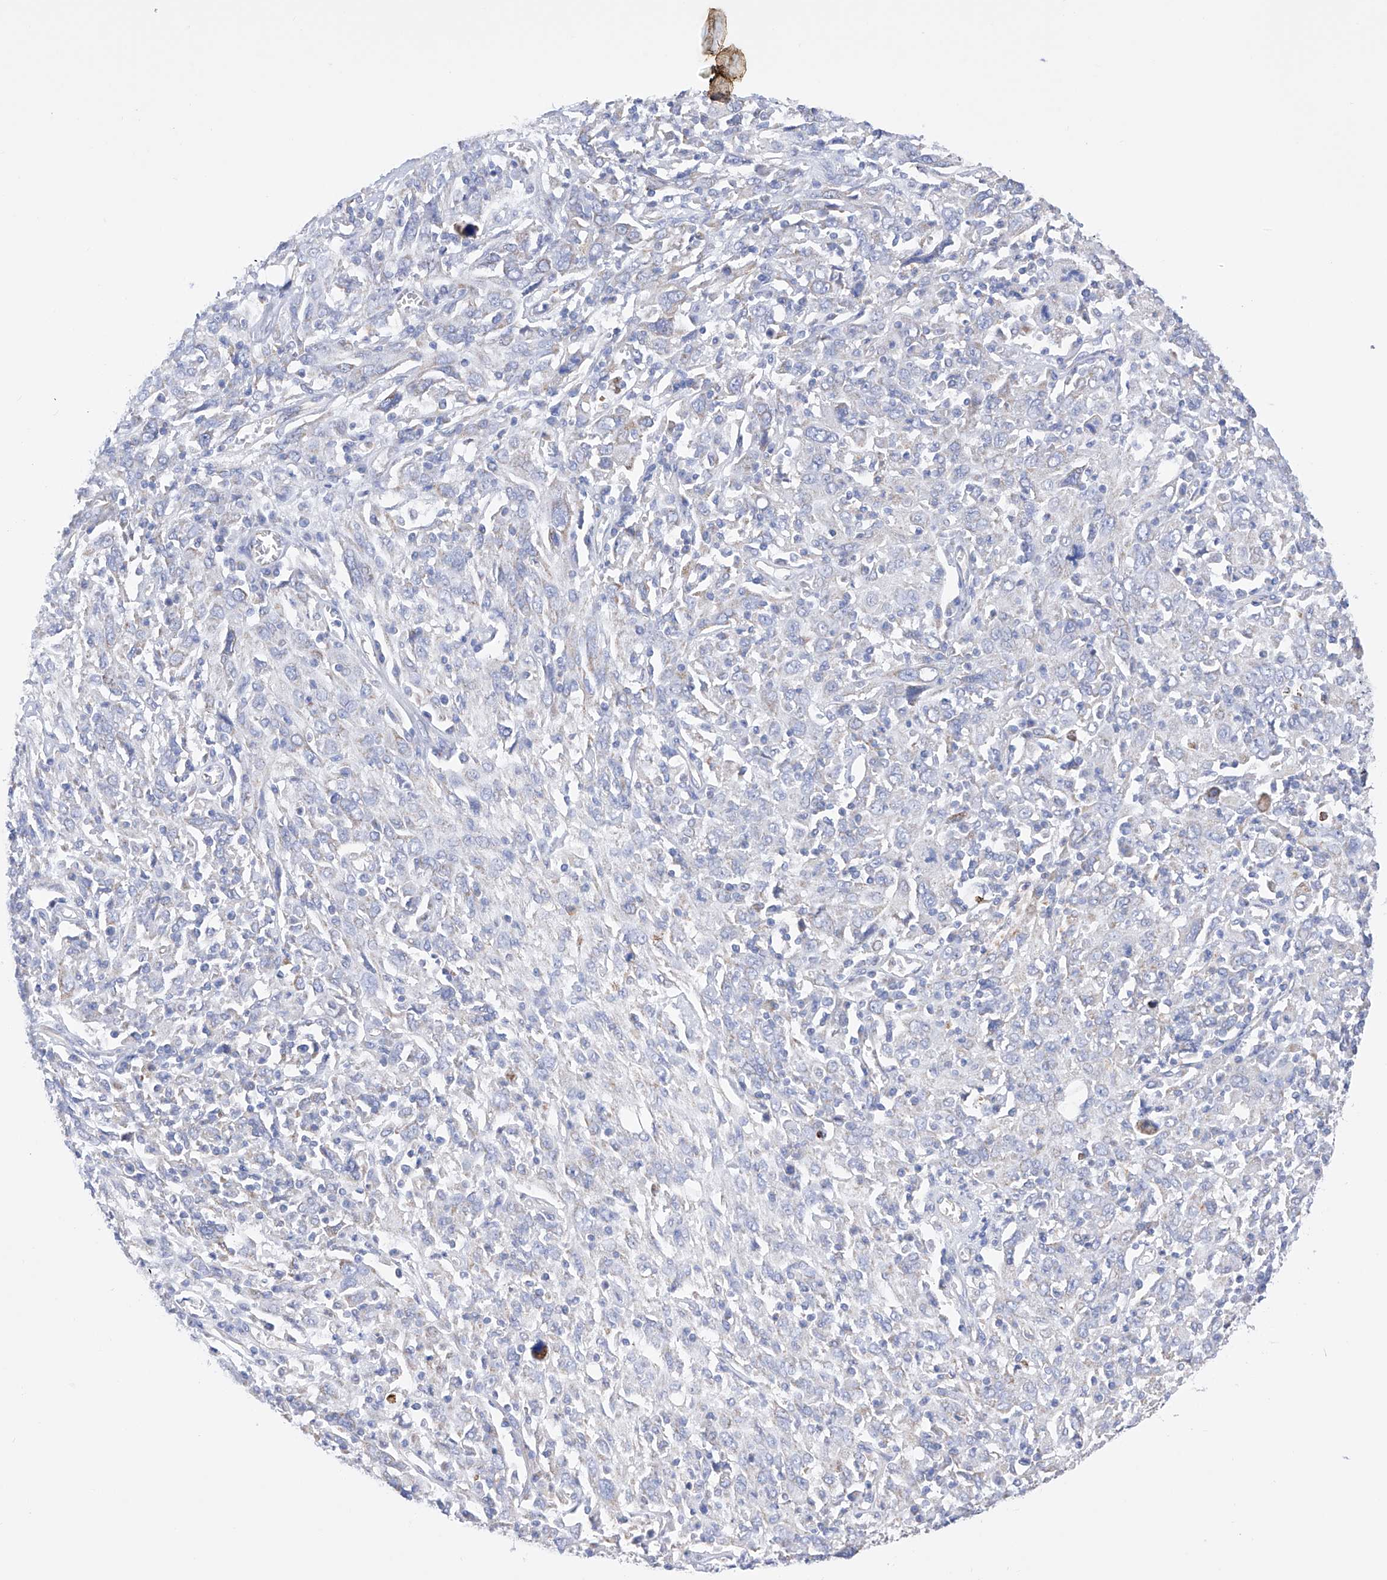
{"staining": {"intensity": "negative", "quantity": "none", "location": "none"}, "tissue": "cervical cancer", "cell_type": "Tumor cells", "image_type": "cancer", "snomed": [{"axis": "morphology", "description": "Squamous cell carcinoma, NOS"}, {"axis": "topography", "description": "Cervix"}], "caption": "Tumor cells are negative for protein expression in human squamous cell carcinoma (cervical).", "gene": "FLG", "patient": {"sex": "female", "age": 46}}